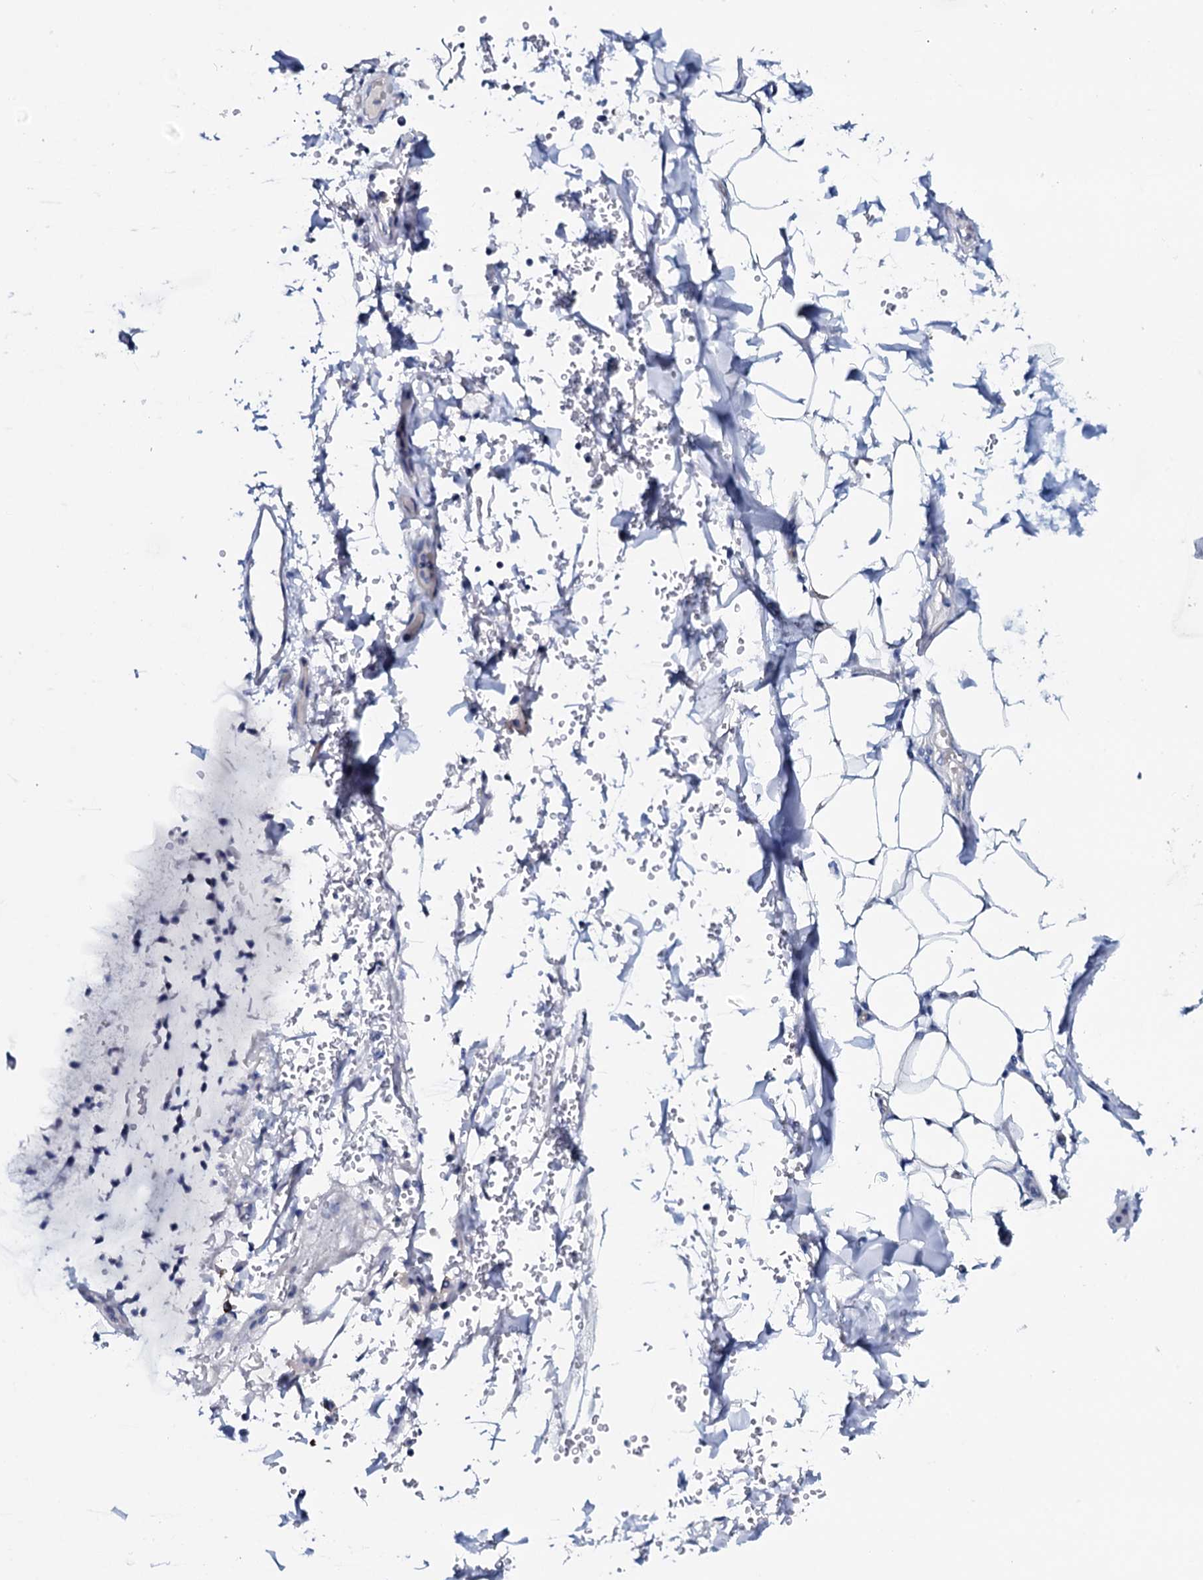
{"staining": {"intensity": "negative", "quantity": "none", "location": "none"}, "tissue": "adipose tissue", "cell_type": "Adipocytes", "image_type": "normal", "snomed": [{"axis": "morphology", "description": "Normal tissue, NOS"}, {"axis": "topography", "description": "Lymph node"}, {"axis": "topography", "description": "Cartilage tissue"}, {"axis": "topography", "description": "Bronchus"}], "caption": "Adipocytes show no significant expression in normal adipose tissue.", "gene": "GYS2", "patient": {"sex": "male", "age": 63}}